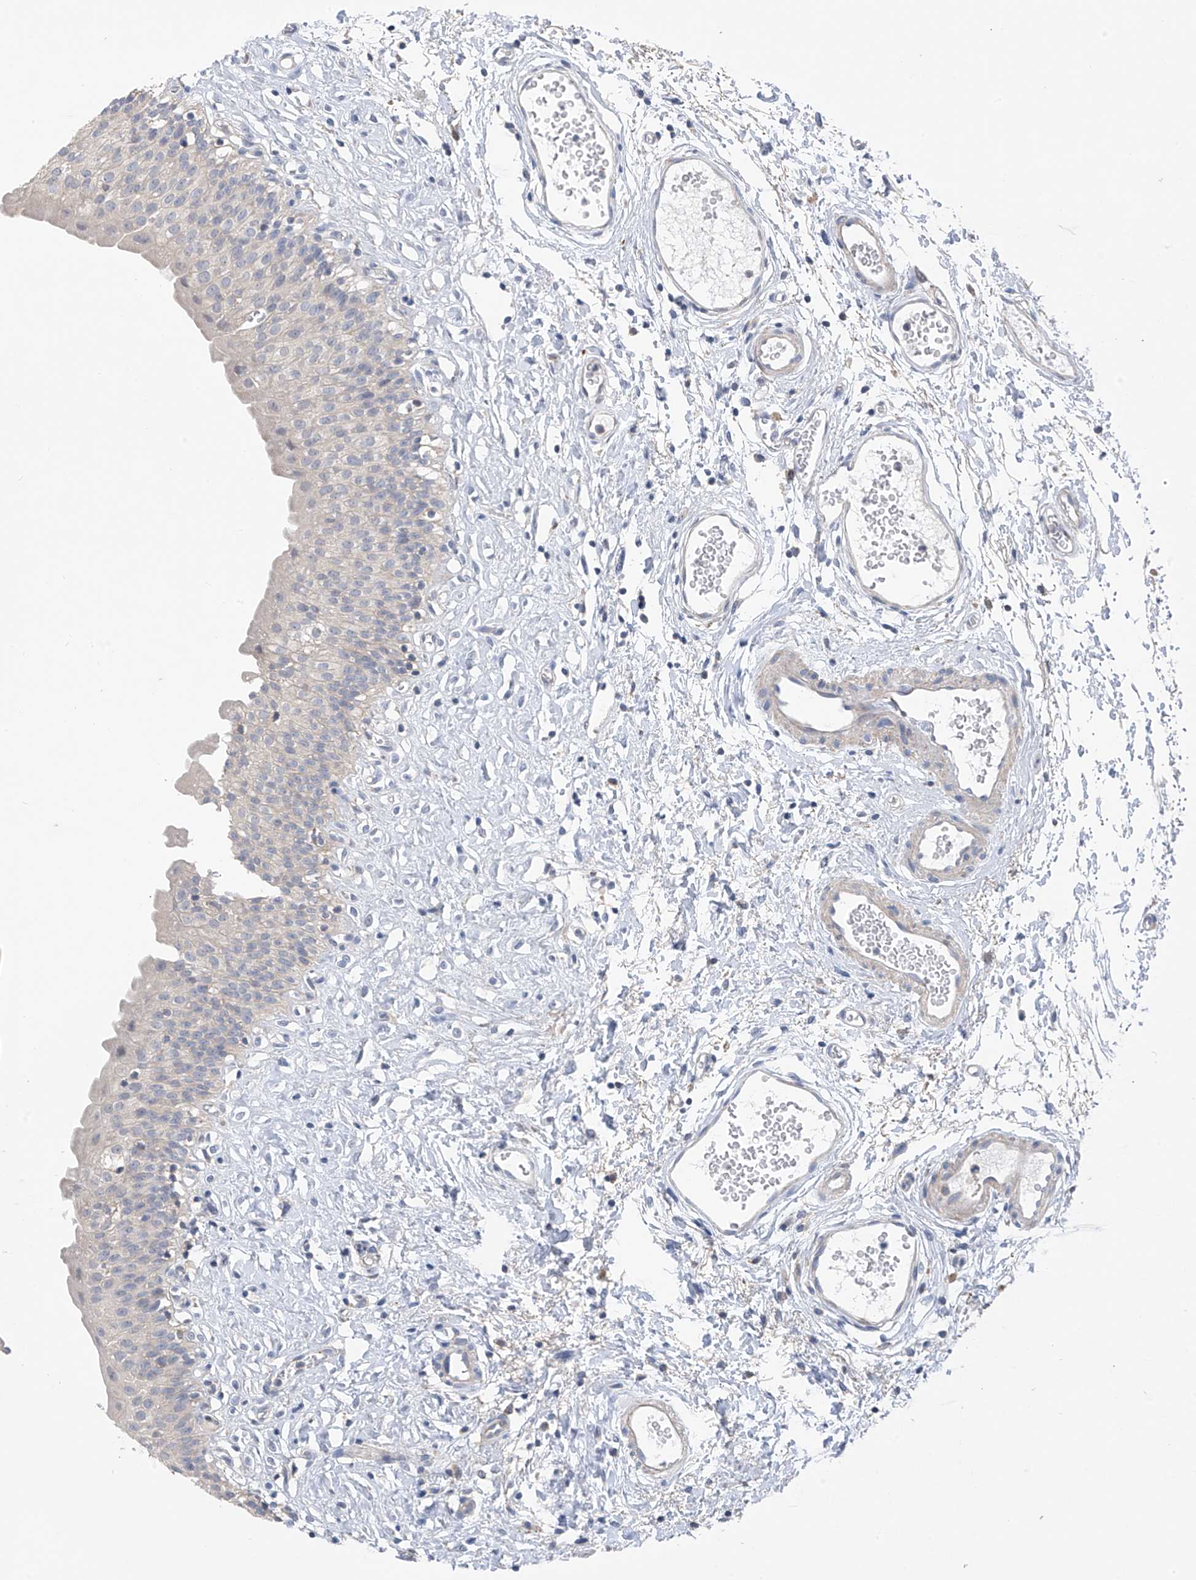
{"staining": {"intensity": "negative", "quantity": "none", "location": "none"}, "tissue": "urinary bladder", "cell_type": "Urothelial cells", "image_type": "normal", "snomed": [{"axis": "morphology", "description": "Normal tissue, NOS"}, {"axis": "topography", "description": "Urinary bladder"}], "caption": "DAB (3,3'-diaminobenzidine) immunohistochemical staining of benign human urinary bladder reveals no significant expression in urothelial cells.", "gene": "SYN3", "patient": {"sex": "male", "age": 51}}